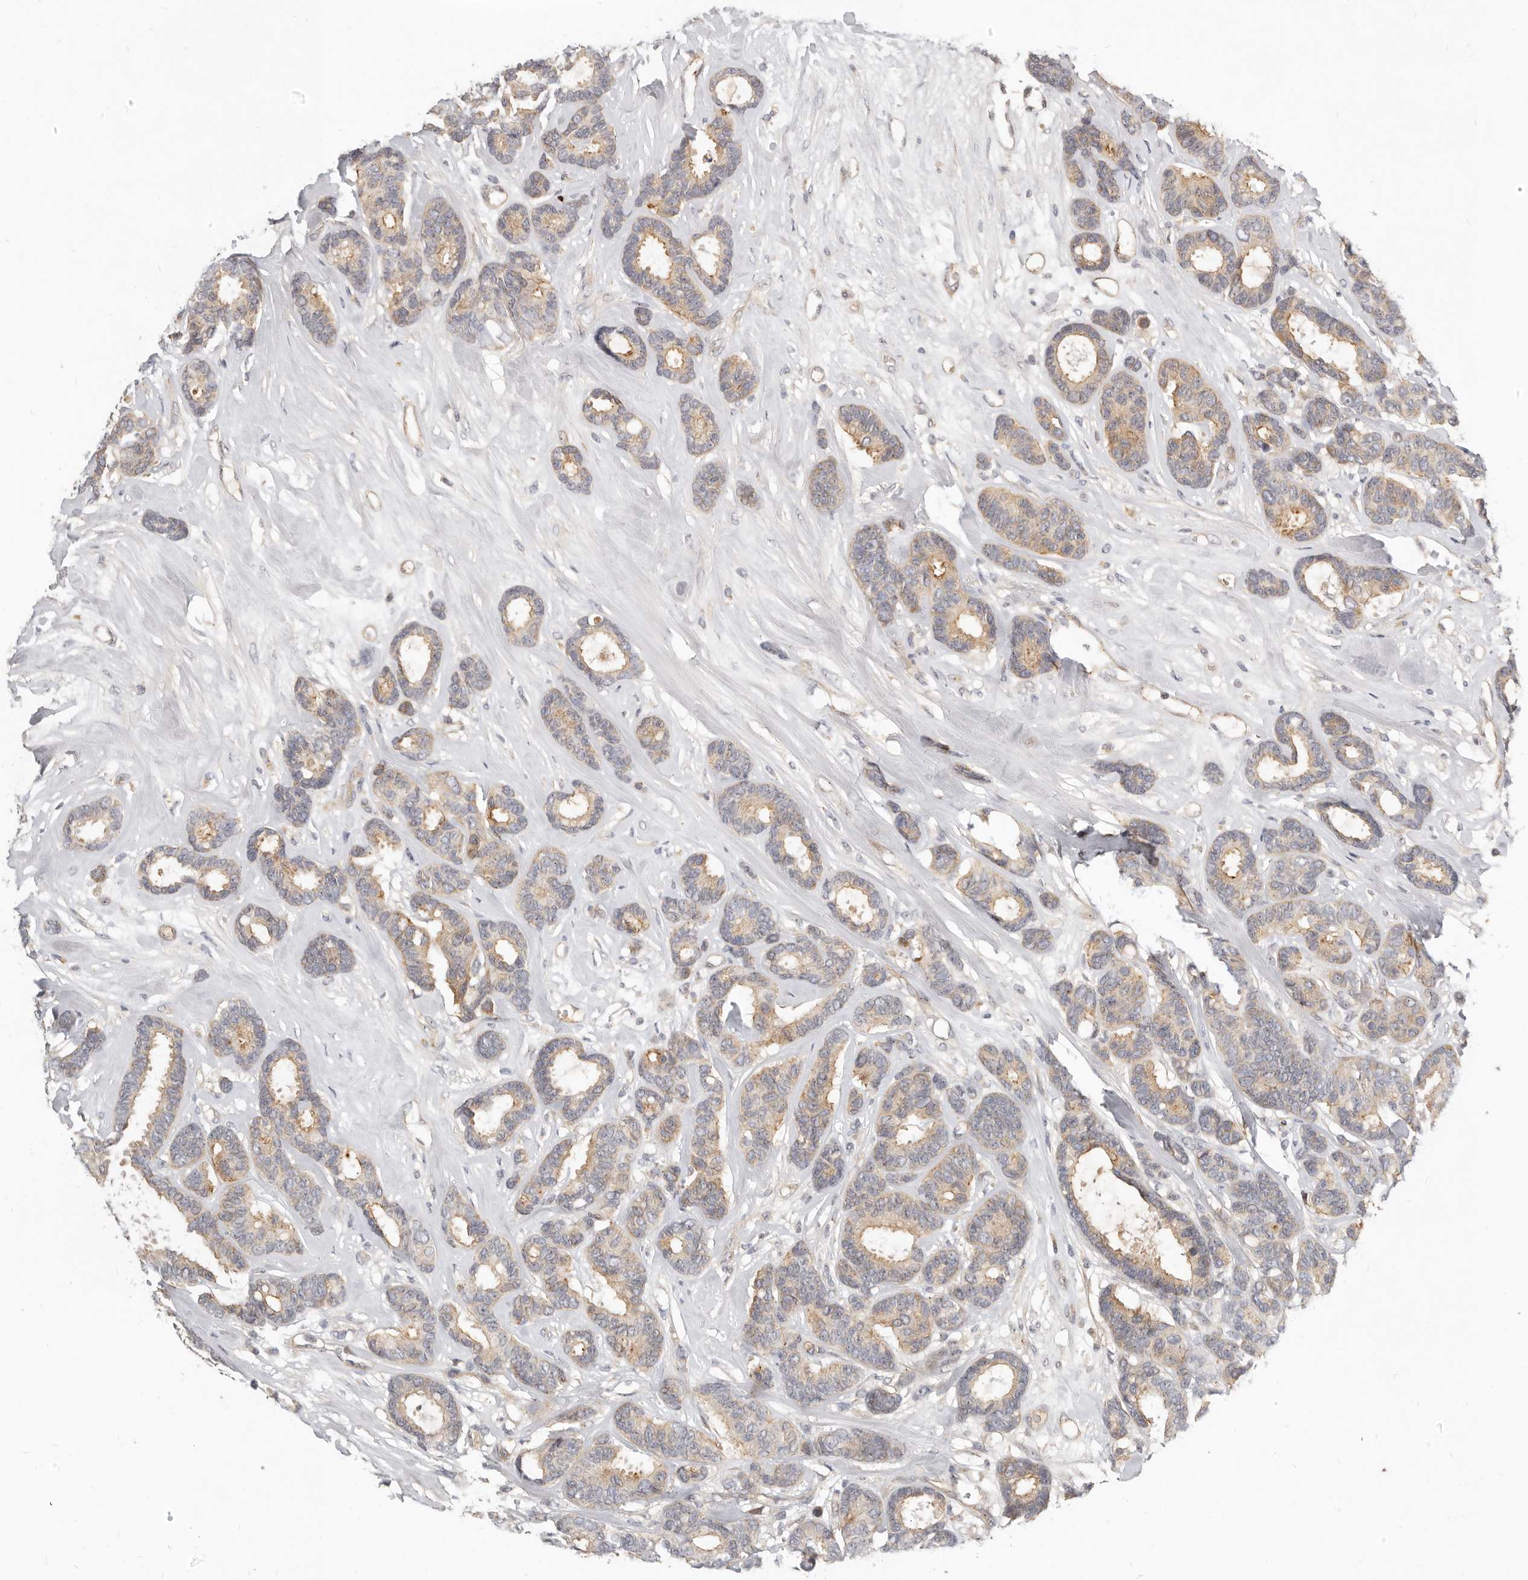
{"staining": {"intensity": "weak", "quantity": ">75%", "location": "cytoplasmic/membranous"}, "tissue": "breast cancer", "cell_type": "Tumor cells", "image_type": "cancer", "snomed": [{"axis": "morphology", "description": "Duct carcinoma"}, {"axis": "topography", "description": "Breast"}], "caption": "Immunohistochemistry photomicrograph of breast cancer (intraductal carcinoma) stained for a protein (brown), which reveals low levels of weak cytoplasmic/membranous staining in approximately >75% of tumor cells.", "gene": "MICALL2", "patient": {"sex": "female", "age": 87}}